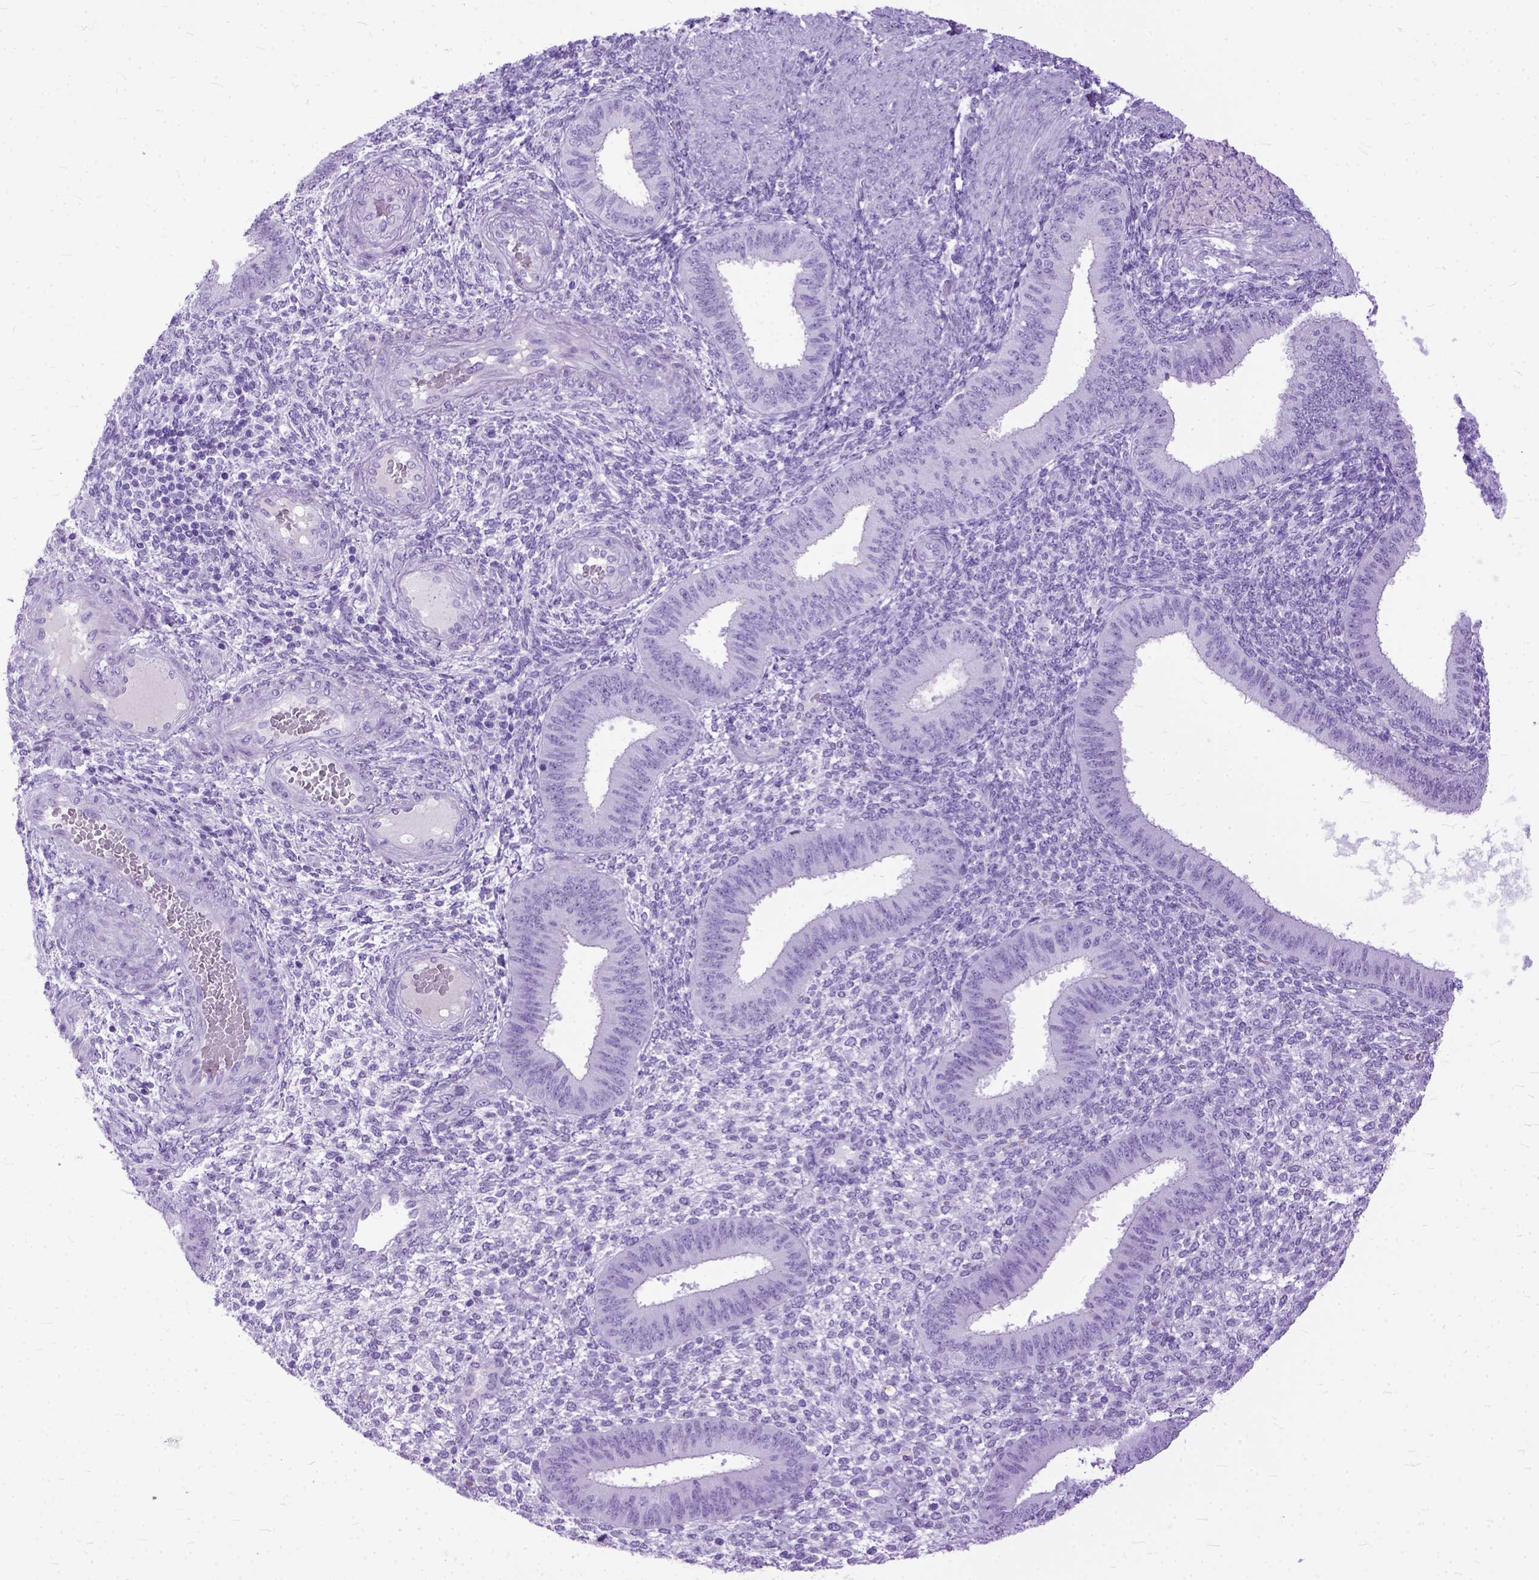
{"staining": {"intensity": "negative", "quantity": "none", "location": "none"}, "tissue": "endometrium", "cell_type": "Cells in endometrial stroma", "image_type": "normal", "snomed": [{"axis": "morphology", "description": "Normal tissue, NOS"}, {"axis": "topography", "description": "Endometrium"}], "caption": "High magnification brightfield microscopy of normal endometrium stained with DAB (brown) and counterstained with hematoxylin (blue): cells in endometrial stroma show no significant positivity.", "gene": "GNGT1", "patient": {"sex": "female", "age": 39}}